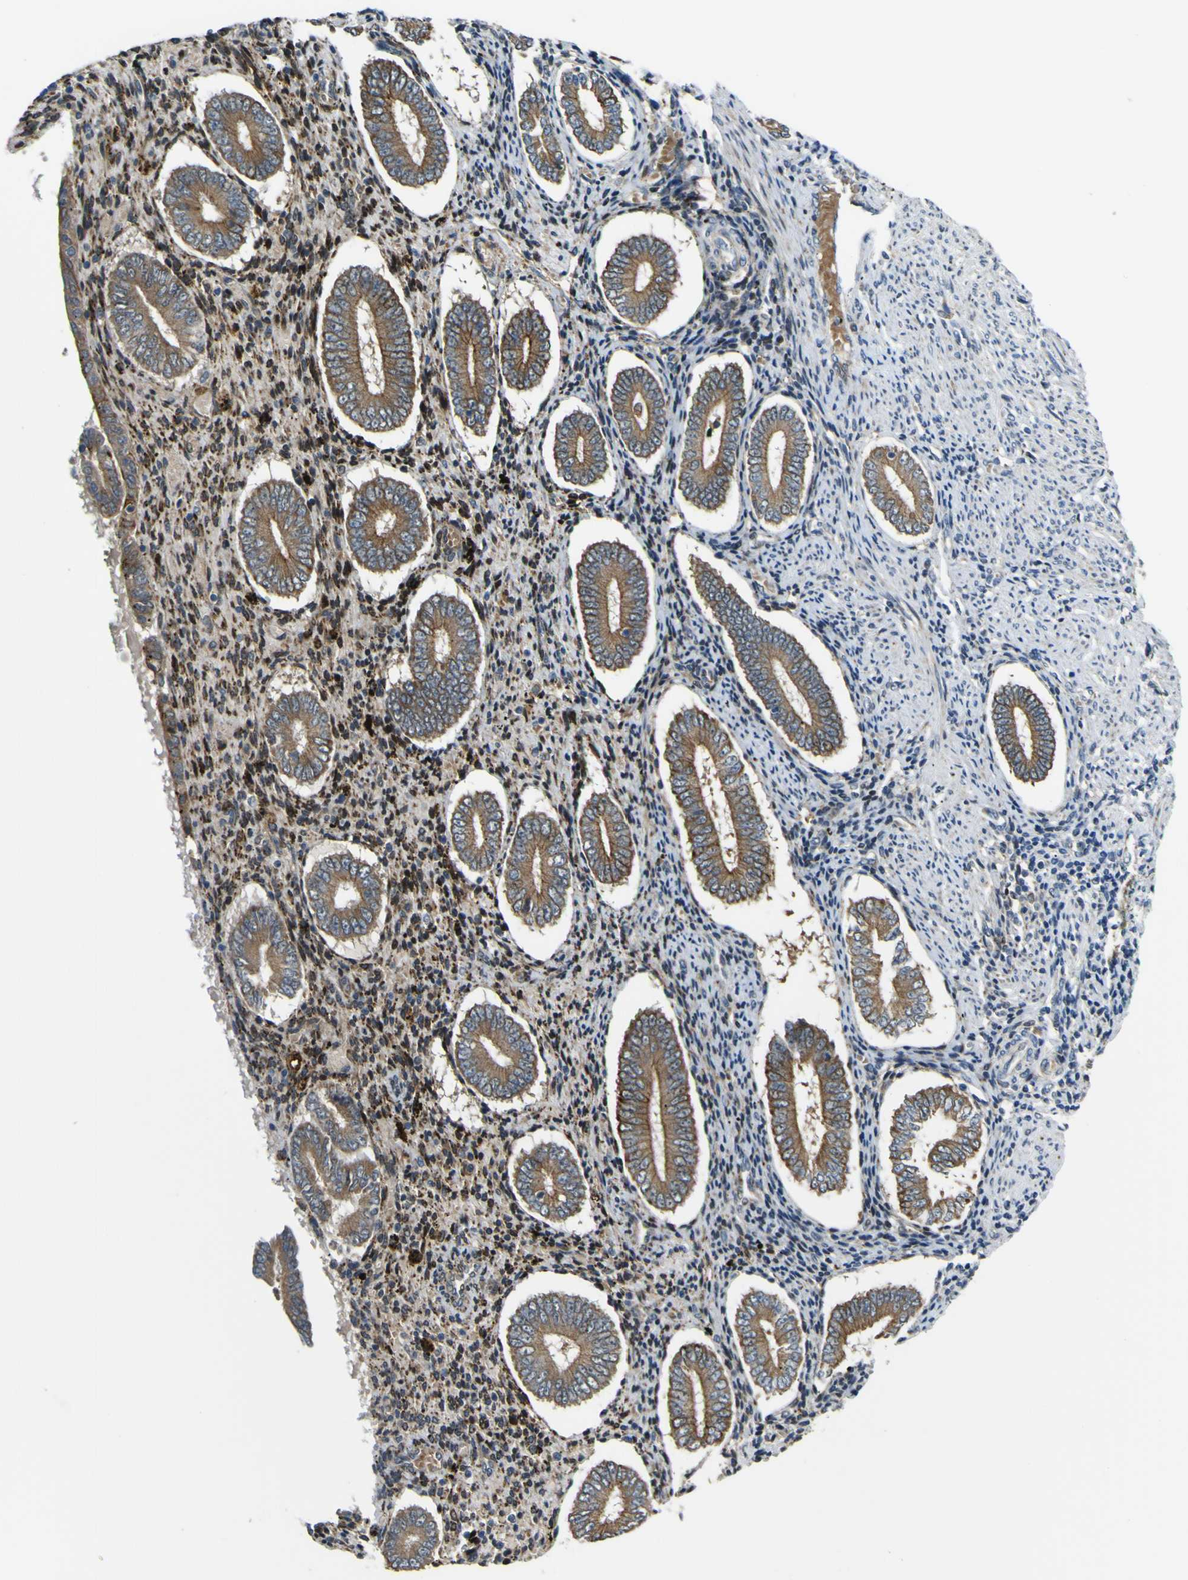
{"staining": {"intensity": "negative", "quantity": "none", "location": "none"}, "tissue": "endometrium", "cell_type": "Cells in endometrial stroma", "image_type": "normal", "snomed": [{"axis": "morphology", "description": "Normal tissue, NOS"}, {"axis": "topography", "description": "Endometrium"}], "caption": "This photomicrograph is of benign endometrium stained with immunohistochemistry to label a protein in brown with the nuclei are counter-stained blue. There is no expression in cells in endometrial stroma.", "gene": "LBHD1", "patient": {"sex": "female", "age": 42}}